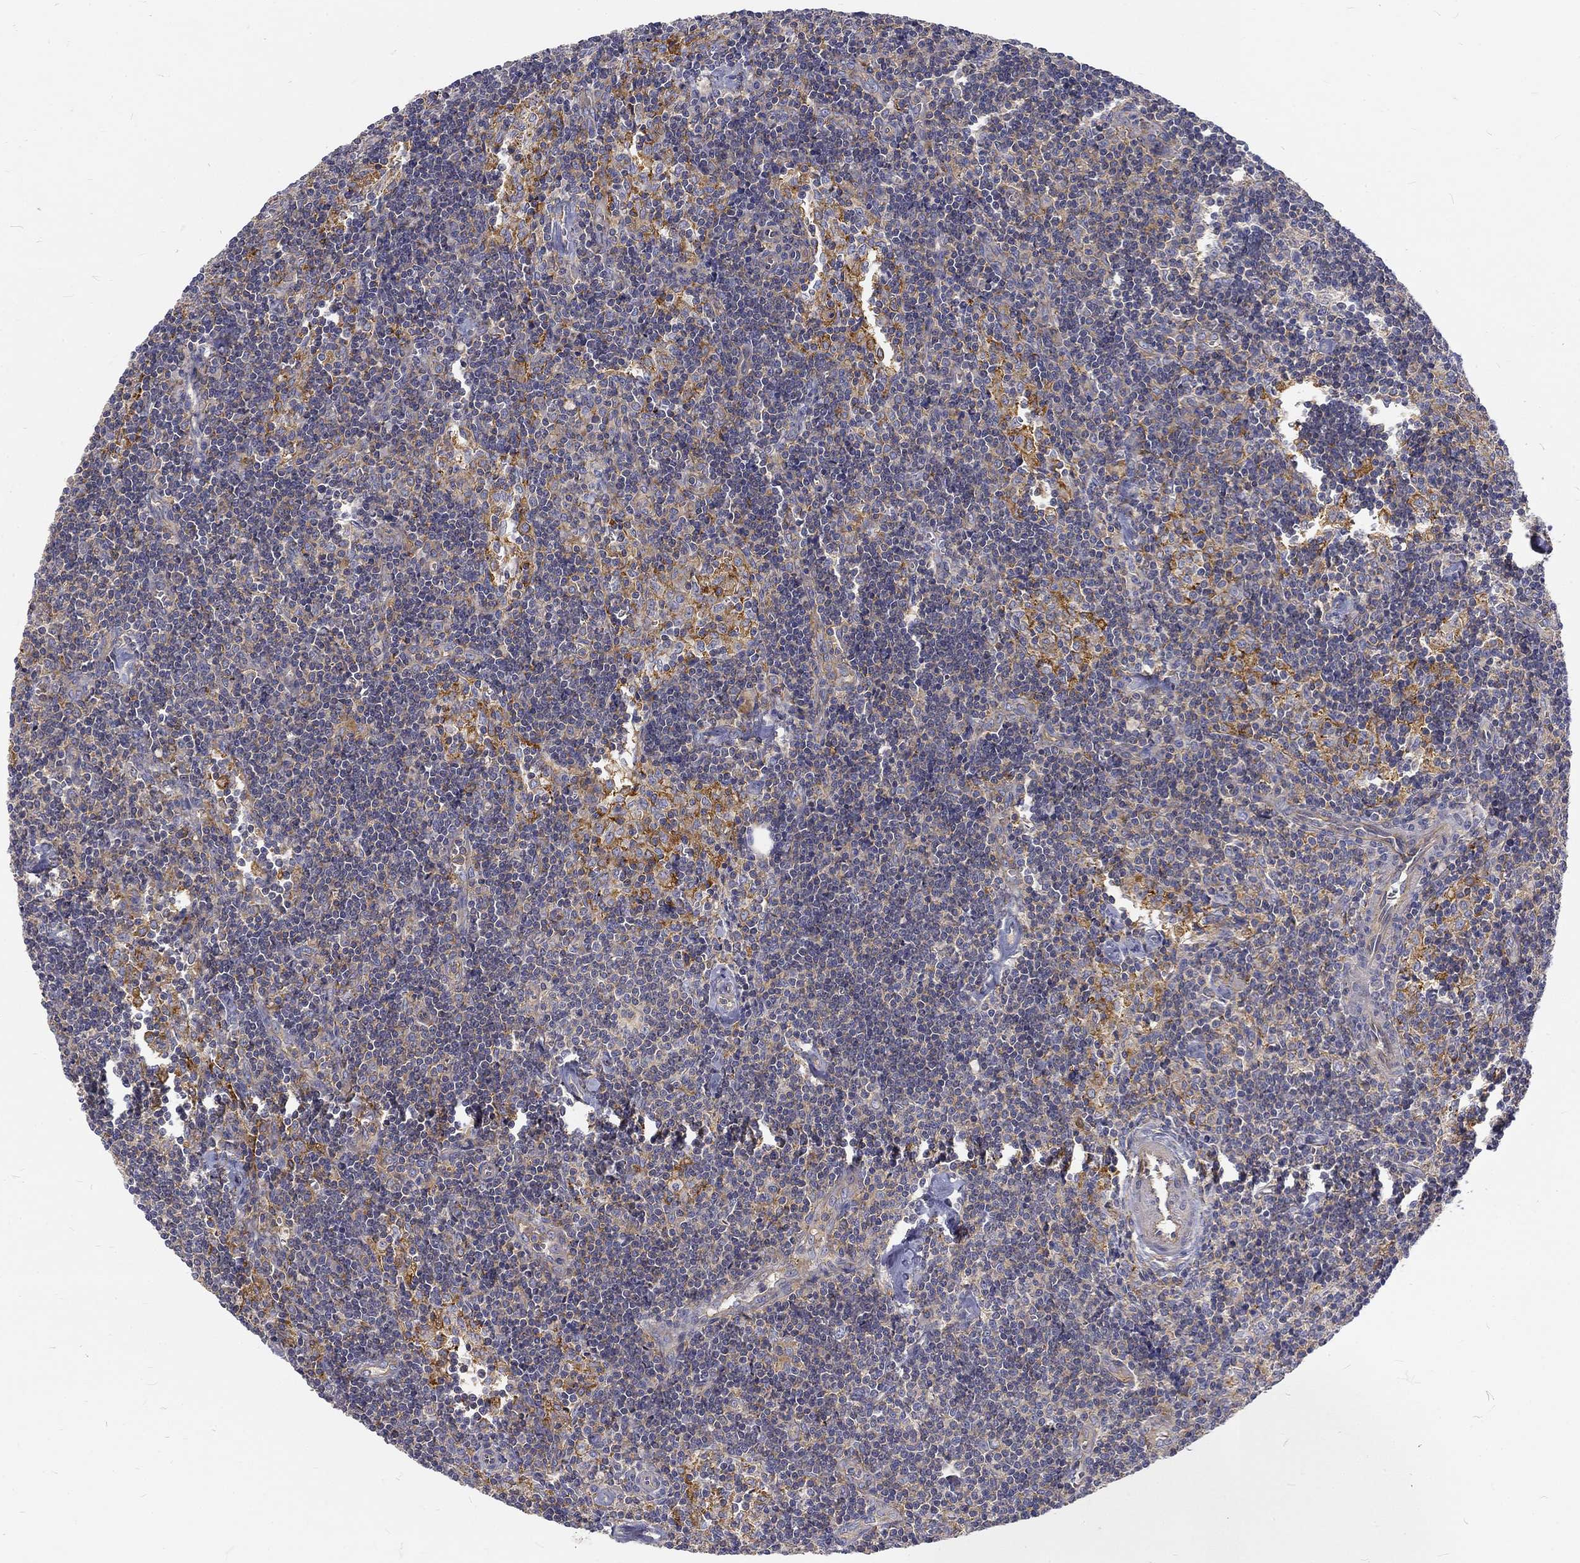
{"staining": {"intensity": "weak", "quantity": "<25%", "location": "cytoplasmic/membranous"}, "tissue": "lymph node", "cell_type": "Non-germinal center cells", "image_type": "normal", "snomed": [{"axis": "morphology", "description": "Normal tissue, NOS"}, {"axis": "topography", "description": "Lymph node"}], "caption": "The micrograph reveals no staining of non-germinal center cells in unremarkable lymph node. (DAB (3,3'-diaminobenzidine) immunohistochemistry visualized using brightfield microscopy, high magnification).", "gene": "MTMR11", "patient": {"sex": "female", "age": 51}}